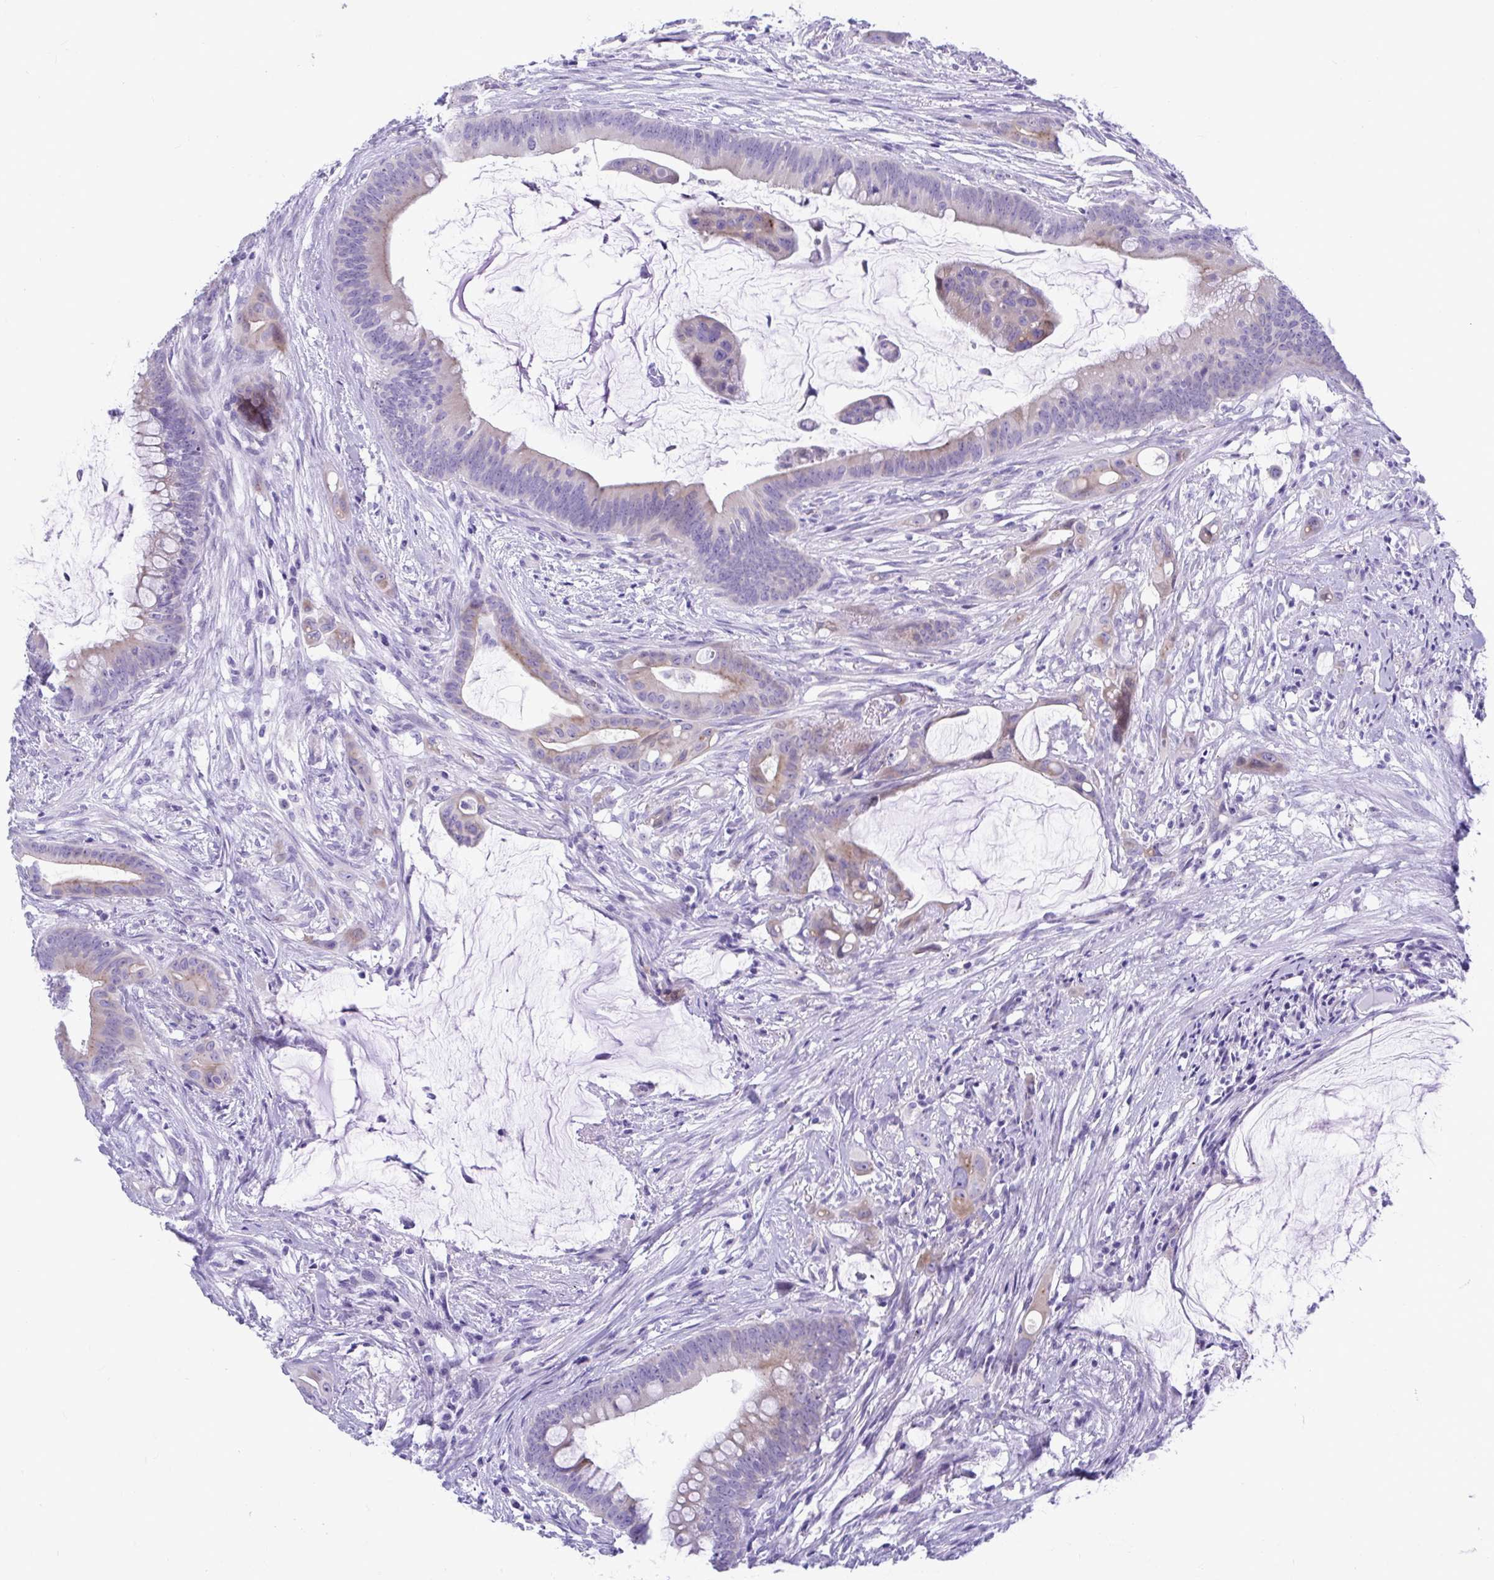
{"staining": {"intensity": "weak", "quantity": "<25%", "location": "cytoplasmic/membranous"}, "tissue": "colorectal cancer", "cell_type": "Tumor cells", "image_type": "cancer", "snomed": [{"axis": "morphology", "description": "Adenocarcinoma, NOS"}, {"axis": "topography", "description": "Colon"}], "caption": "Human colorectal adenocarcinoma stained for a protein using immunohistochemistry shows no expression in tumor cells.", "gene": "TTC30B", "patient": {"sex": "male", "age": 62}}